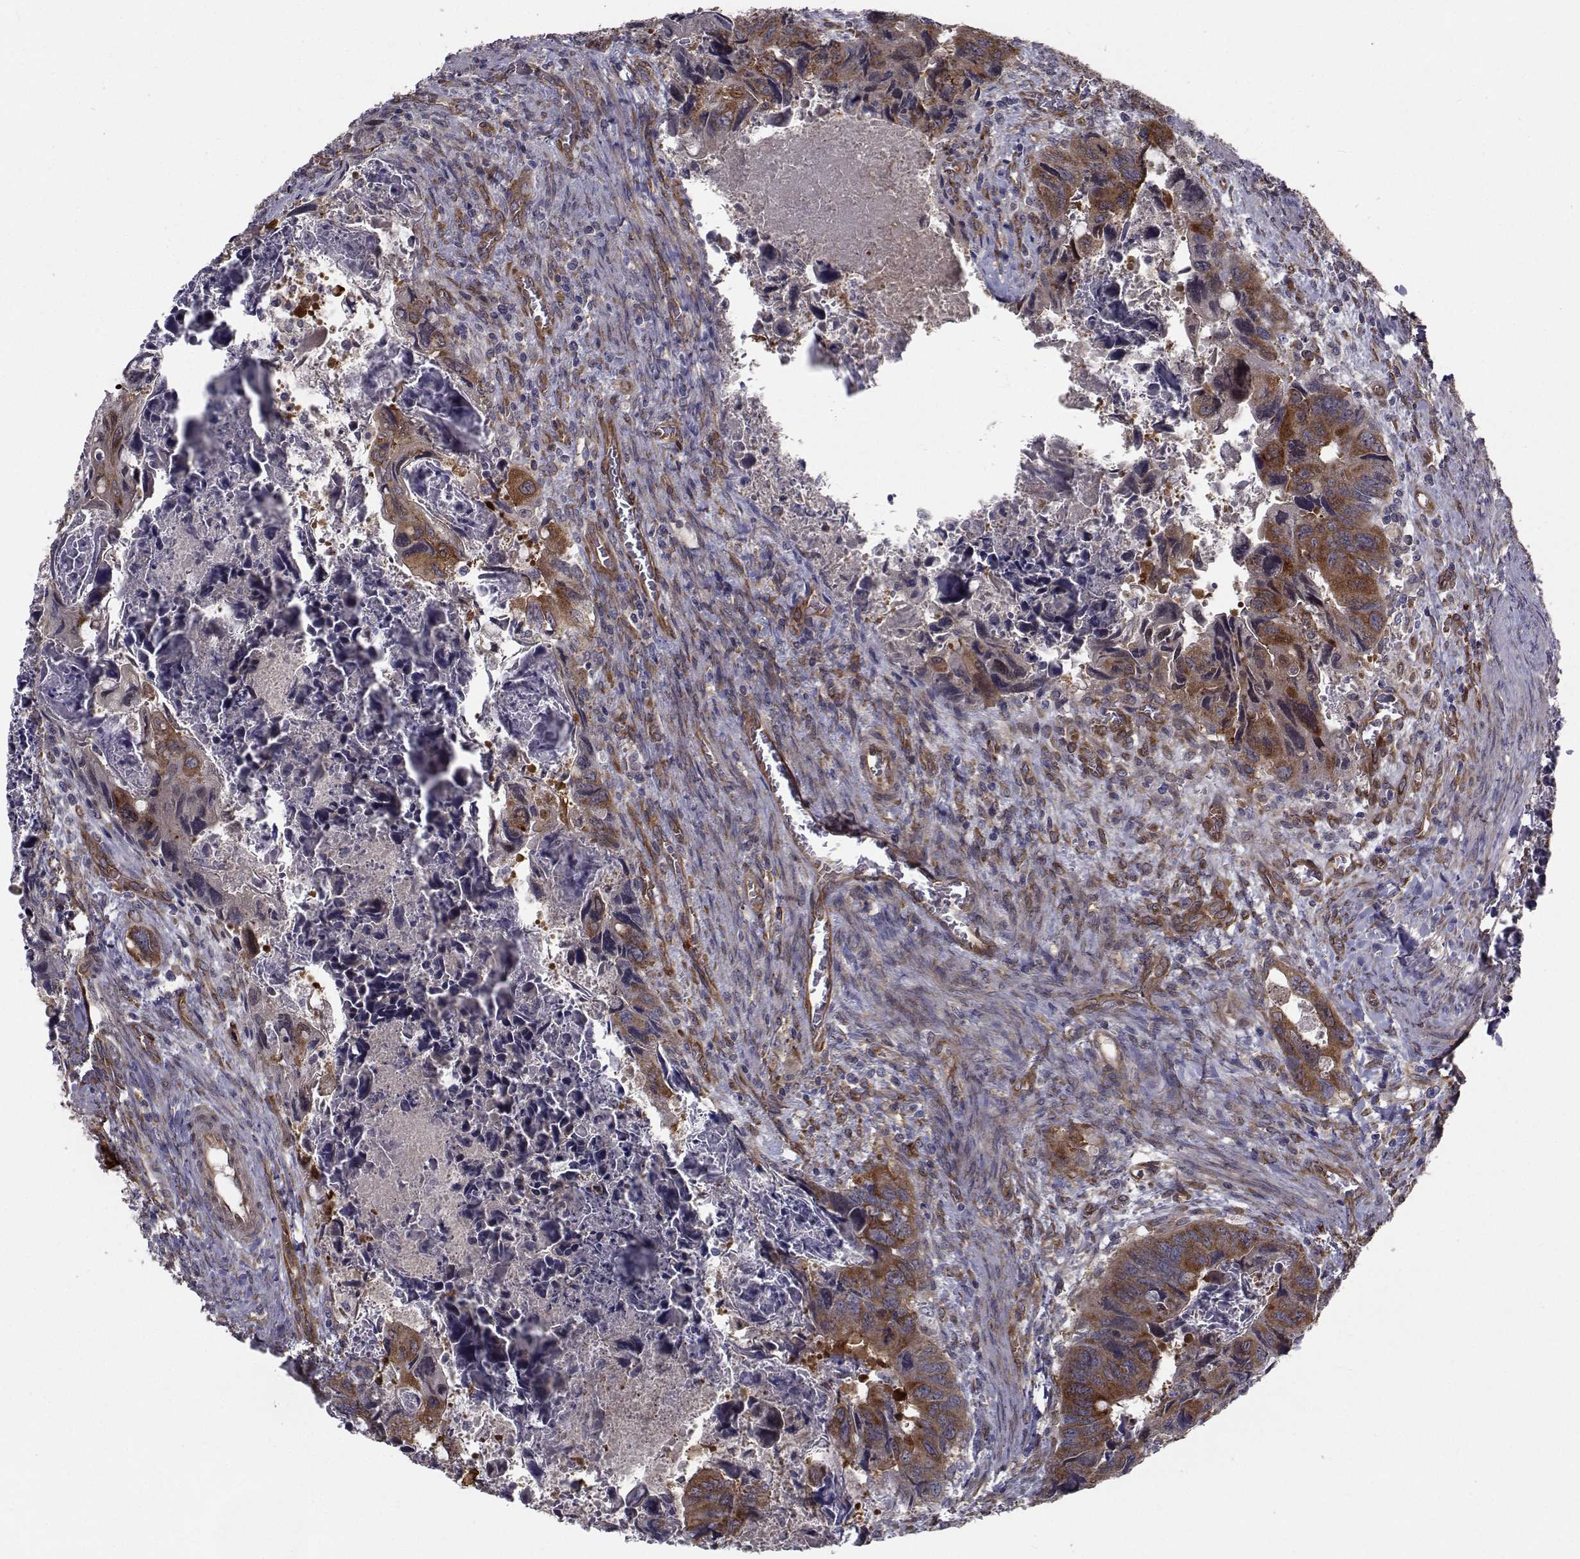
{"staining": {"intensity": "strong", "quantity": "25%-75%", "location": "cytoplasmic/membranous"}, "tissue": "colorectal cancer", "cell_type": "Tumor cells", "image_type": "cancer", "snomed": [{"axis": "morphology", "description": "Adenocarcinoma, NOS"}, {"axis": "topography", "description": "Rectum"}], "caption": "Colorectal cancer stained for a protein (brown) displays strong cytoplasmic/membranous positive positivity in about 25%-75% of tumor cells.", "gene": "TRIP10", "patient": {"sex": "male", "age": 62}}